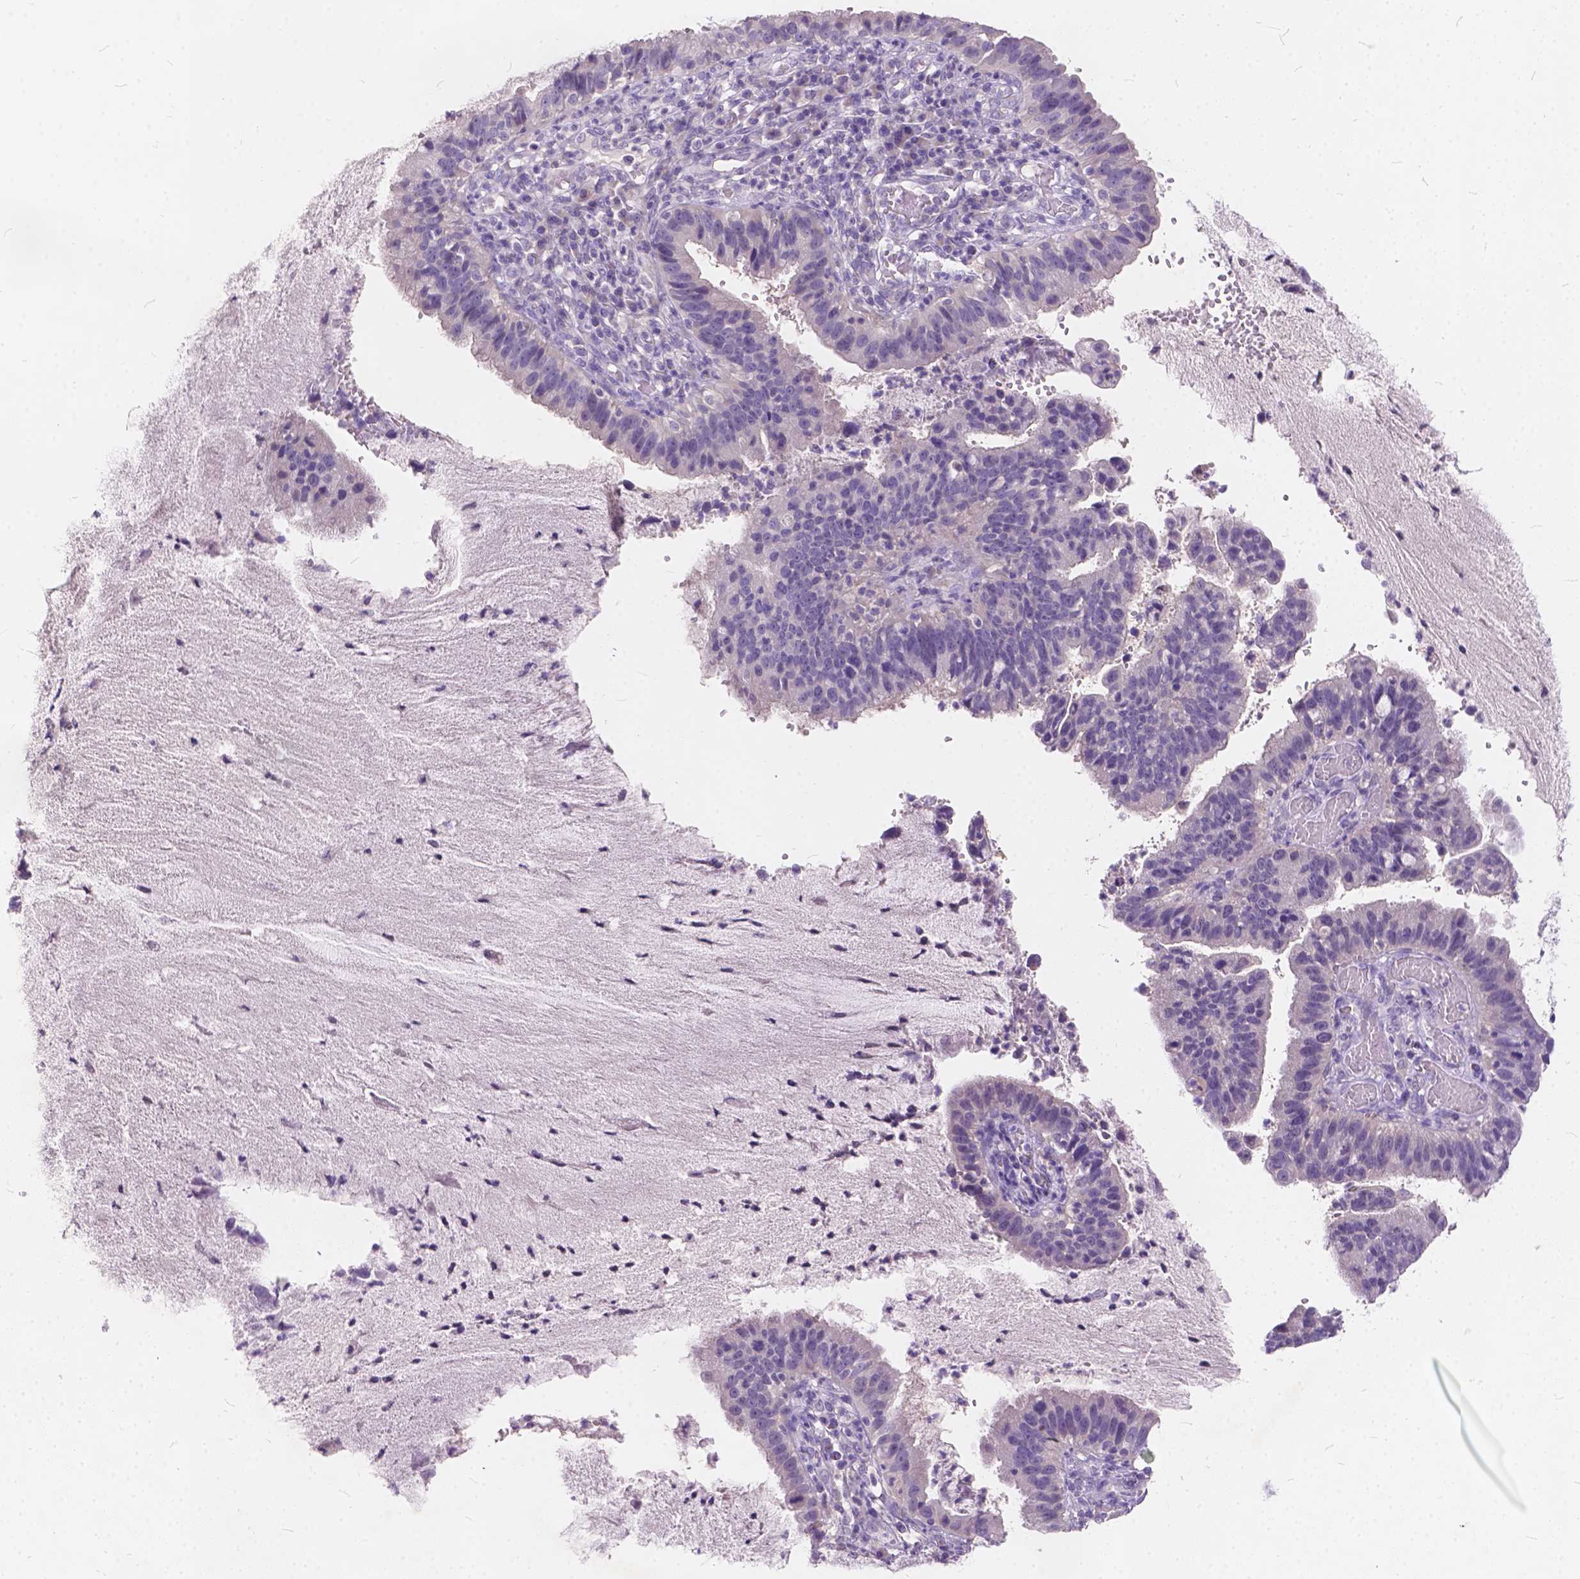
{"staining": {"intensity": "negative", "quantity": "none", "location": "none"}, "tissue": "cervical cancer", "cell_type": "Tumor cells", "image_type": "cancer", "snomed": [{"axis": "morphology", "description": "Adenocarcinoma, NOS"}, {"axis": "topography", "description": "Cervix"}], "caption": "Tumor cells are negative for brown protein staining in cervical adenocarcinoma.", "gene": "PEX11G", "patient": {"sex": "female", "age": 34}}